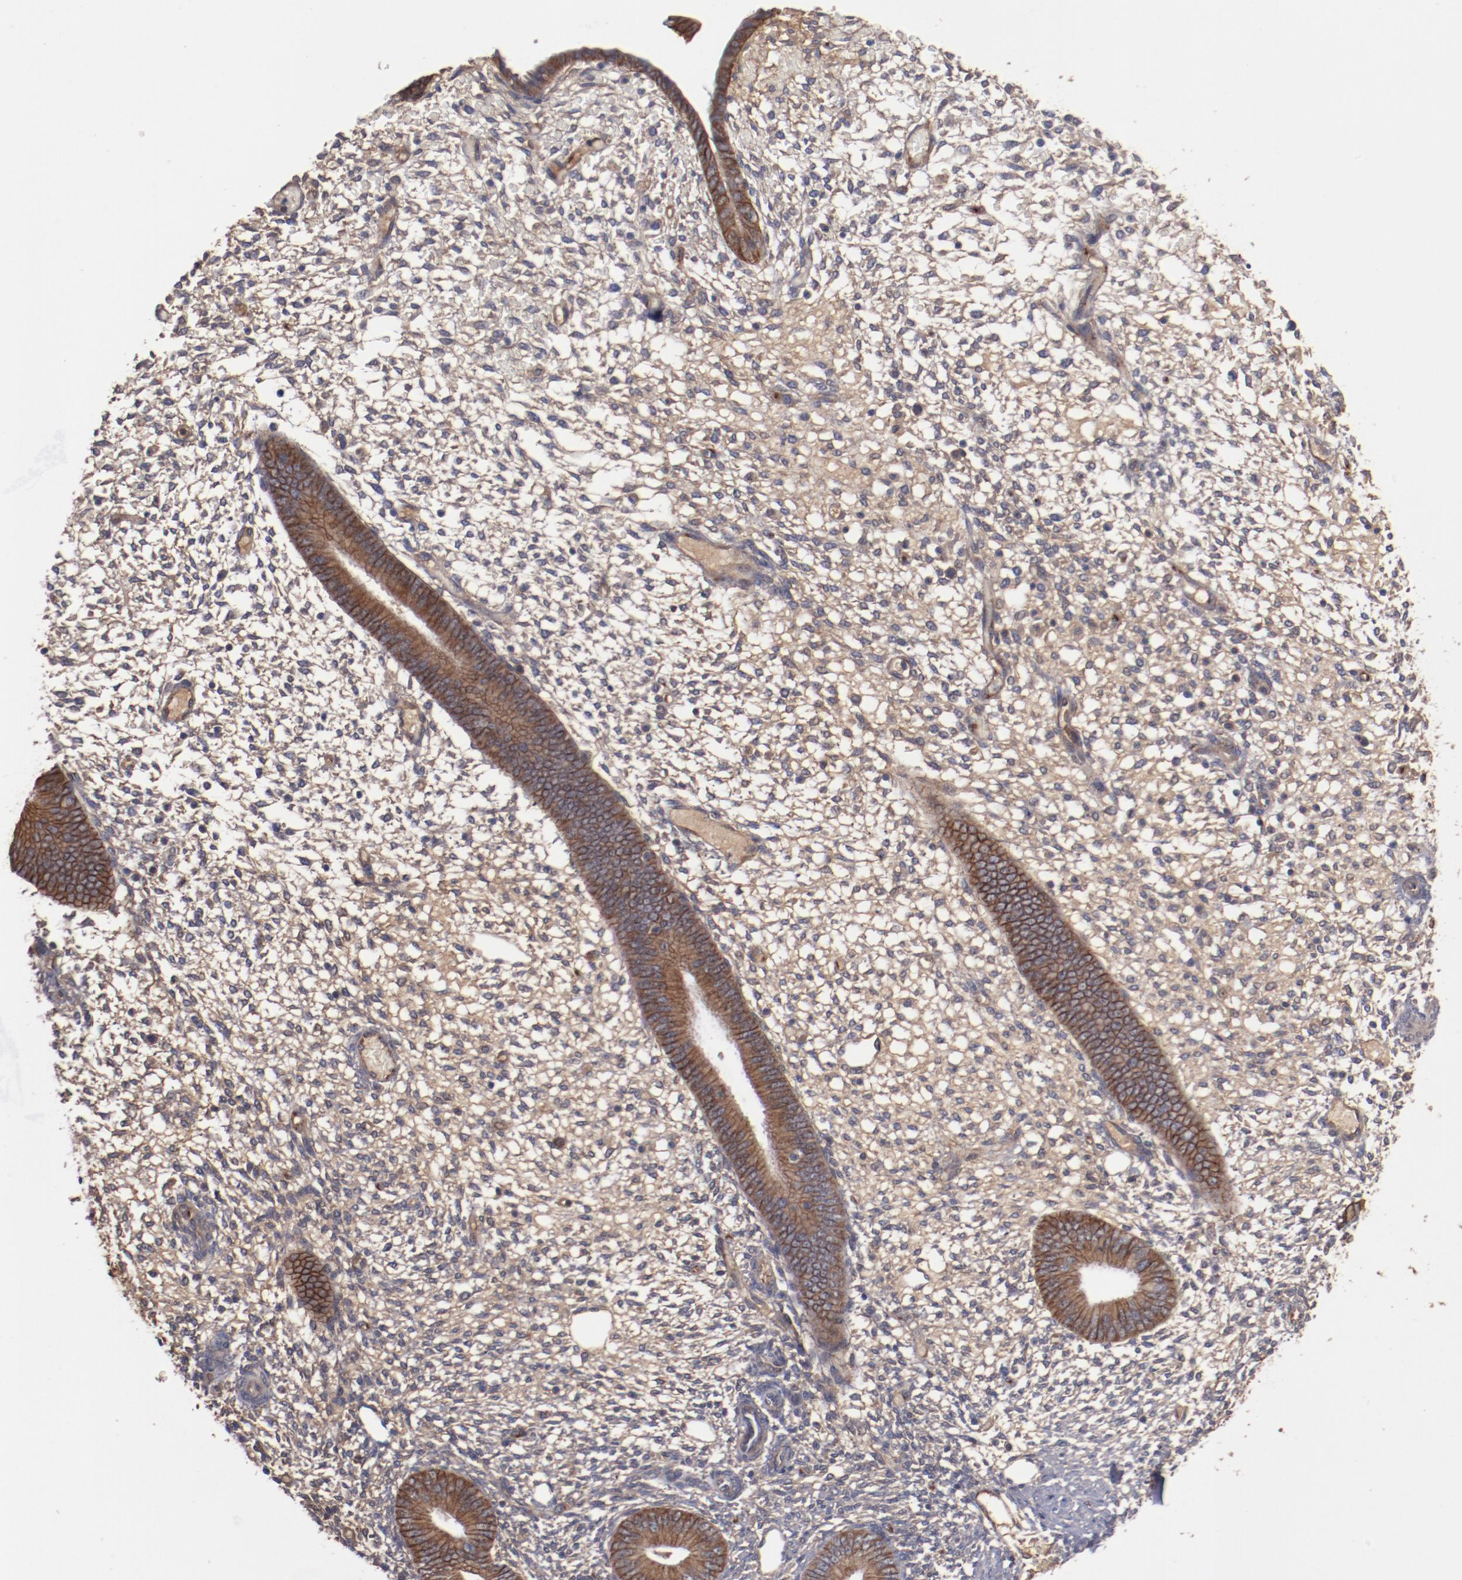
{"staining": {"intensity": "weak", "quantity": "25%-75%", "location": "cytoplasmic/membranous"}, "tissue": "endometrium", "cell_type": "Cells in endometrial stroma", "image_type": "normal", "snomed": [{"axis": "morphology", "description": "Normal tissue, NOS"}, {"axis": "topography", "description": "Endometrium"}], "caption": "Immunohistochemistry (DAB) staining of unremarkable human endometrium reveals weak cytoplasmic/membranous protein staining in approximately 25%-75% of cells in endometrial stroma. (IHC, brightfield microscopy, high magnification).", "gene": "DIPK2B", "patient": {"sex": "female", "age": 42}}